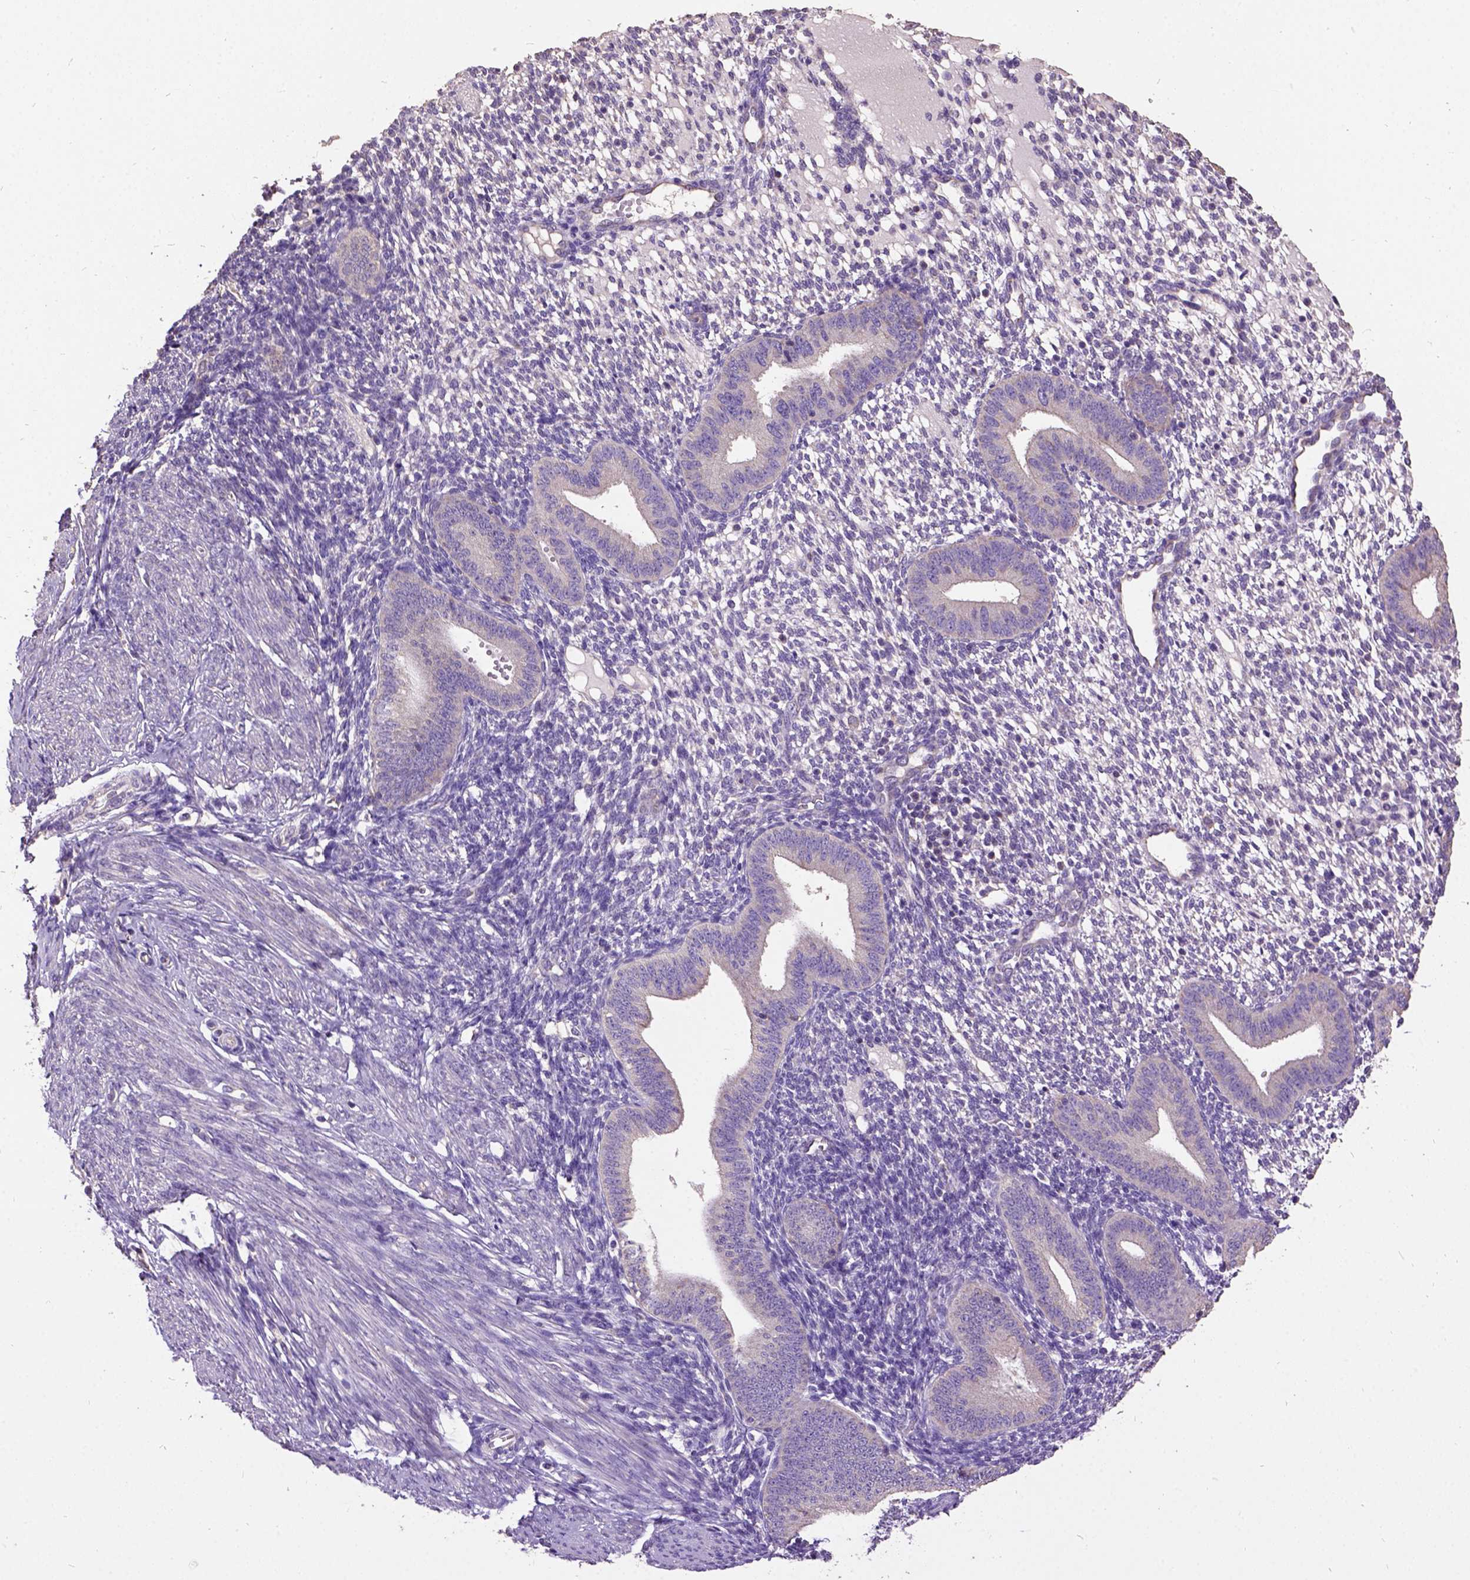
{"staining": {"intensity": "negative", "quantity": "none", "location": "none"}, "tissue": "endometrium", "cell_type": "Cells in endometrial stroma", "image_type": "normal", "snomed": [{"axis": "morphology", "description": "Normal tissue, NOS"}, {"axis": "topography", "description": "Endometrium"}], "caption": "Immunohistochemical staining of normal human endometrium shows no significant positivity in cells in endometrial stroma. (DAB (3,3'-diaminobenzidine) immunohistochemistry with hematoxylin counter stain).", "gene": "DQX1", "patient": {"sex": "female", "age": 40}}